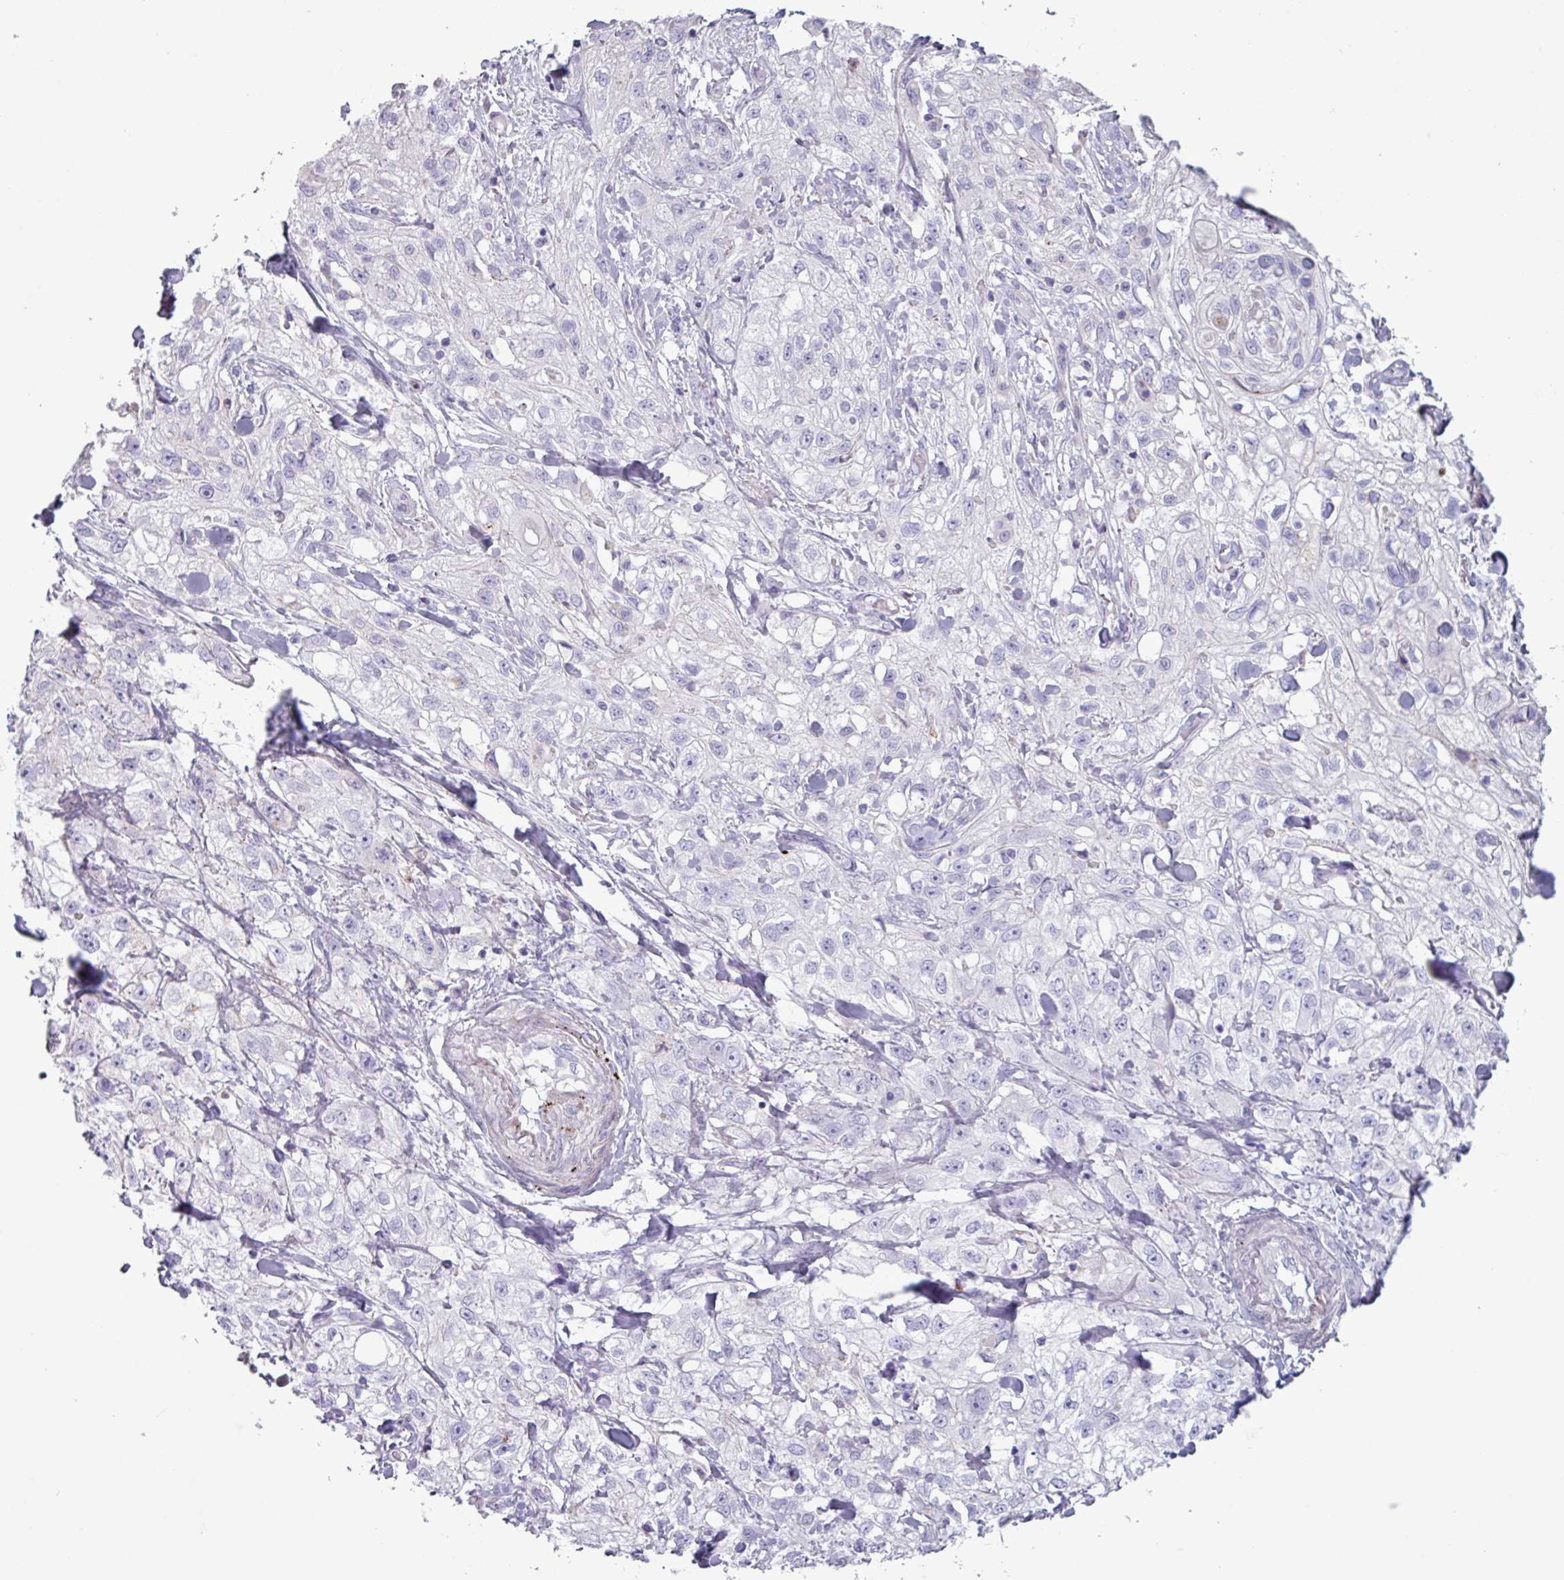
{"staining": {"intensity": "negative", "quantity": "none", "location": "none"}, "tissue": "skin cancer", "cell_type": "Tumor cells", "image_type": "cancer", "snomed": [{"axis": "morphology", "description": "Squamous cell carcinoma, NOS"}, {"axis": "topography", "description": "Skin"}, {"axis": "topography", "description": "Vulva"}], "caption": "Skin cancer stained for a protein using immunohistochemistry (IHC) reveals no staining tumor cells.", "gene": "C4B", "patient": {"sex": "female", "age": 86}}